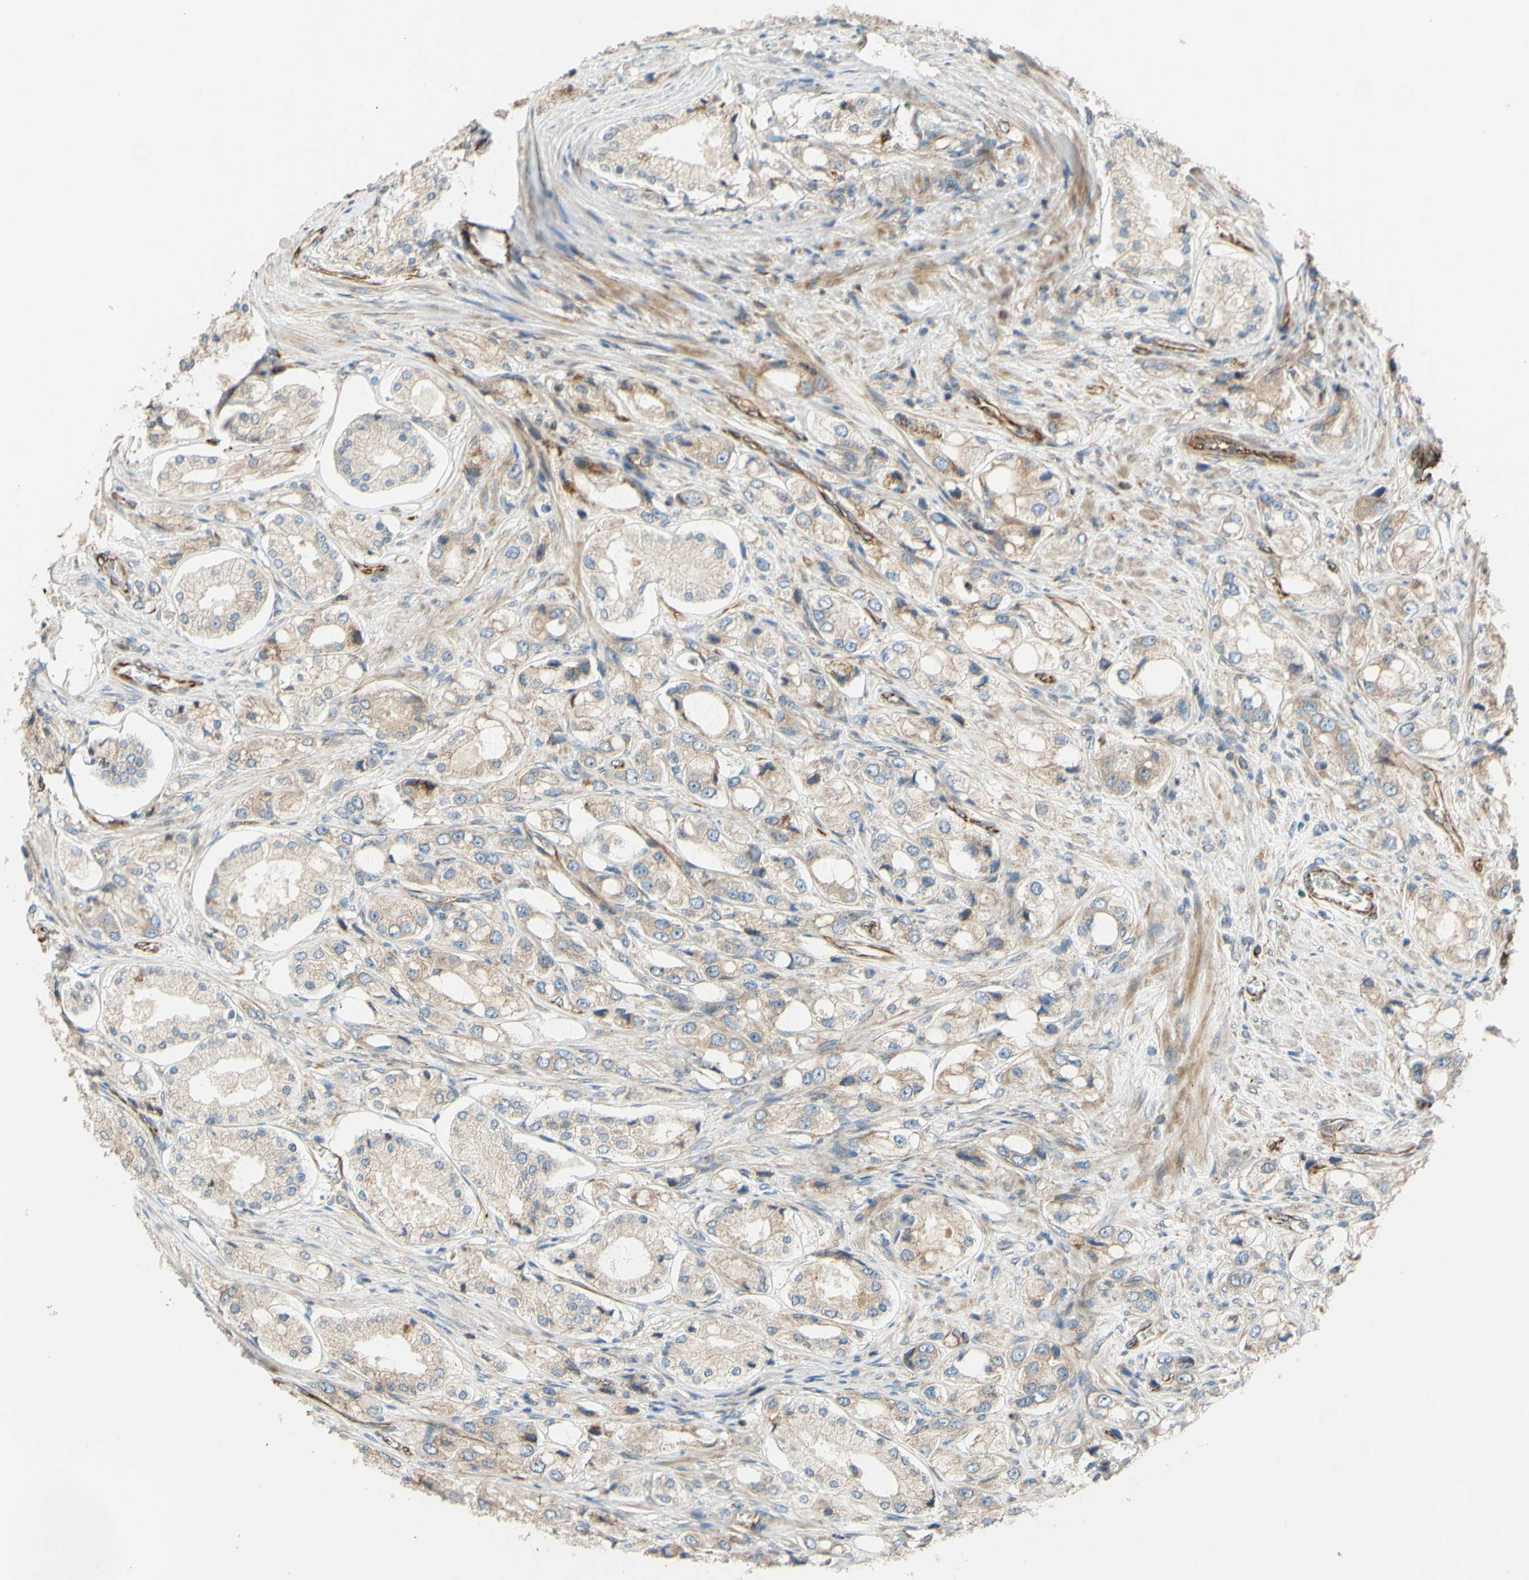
{"staining": {"intensity": "weak", "quantity": ">75%", "location": "cytoplasmic/membranous"}, "tissue": "prostate cancer", "cell_type": "Tumor cells", "image_type": "cancer", "snomed": [{"axis": "morphology", "description": "Adenocarcinoma, High grade"}, {"axis": "topography", "description": "Prostate"}], "caption": "Prostate cancer (adenocarcinoma (high-grade)) stained with a protein marker shows weak staining in tumor cells.", "gene": "C1orf43", "patient": {"sex": "male", "age": 65}}